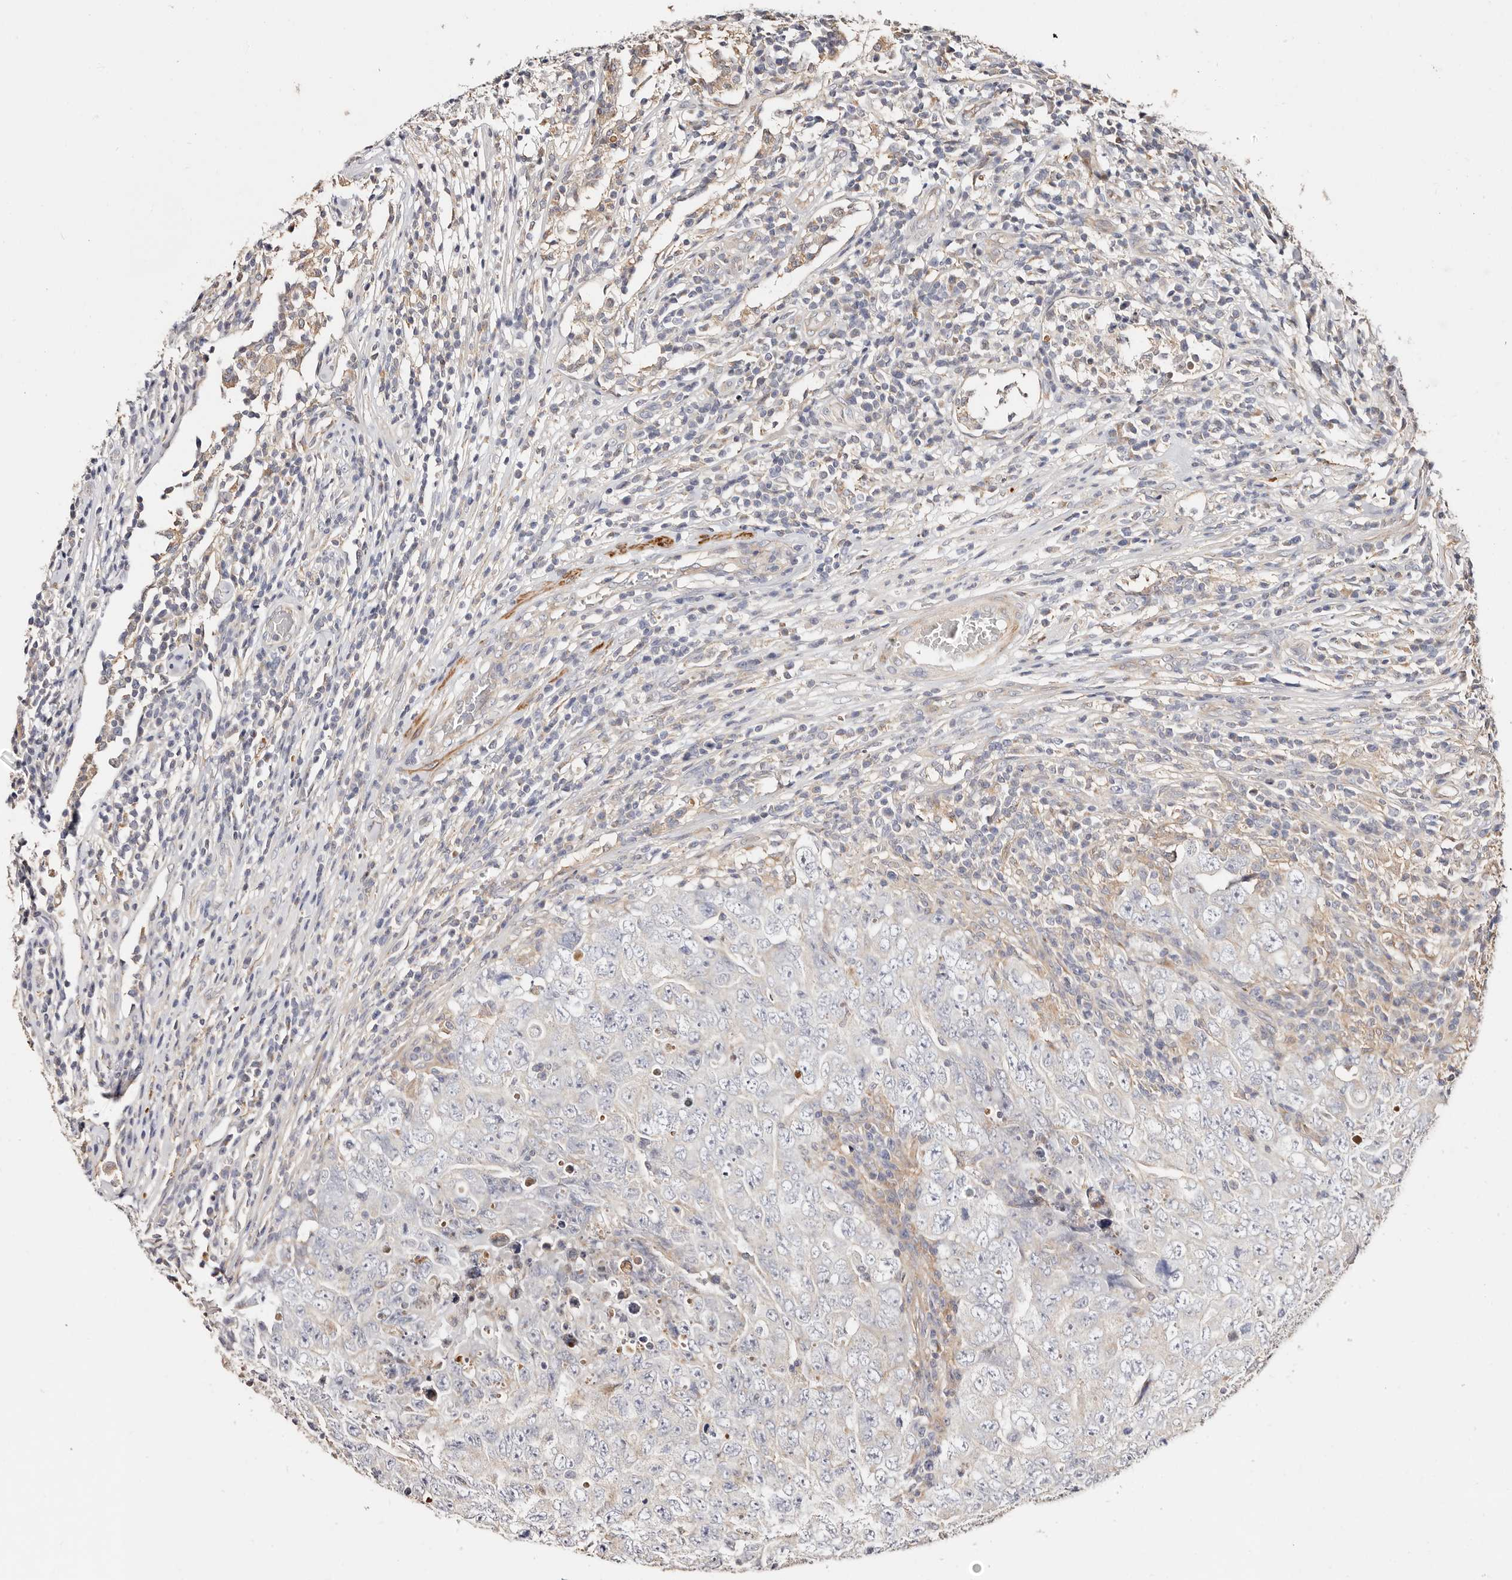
{"staining": {"intensity": "negative", "quantity": "none", "location": "none"}, "tissue": "testis cancer", "cell_type": "Tumor cells", "image_type": "cancer", "snomed": [{"axis": "morphology", "description": "Carcinoma, Embryonal, NOS"}, {"axis": "topography", "description": "Testis"}], "caption": "Immunohistochemistry image of neoplastic tissue: human testis cancer (embryonal carcinoma) stained with DAB exhibits no significant protein expression in tumor cells.", "gene": "MAPK1", "patient": {"sex": "male", "age": 26}}